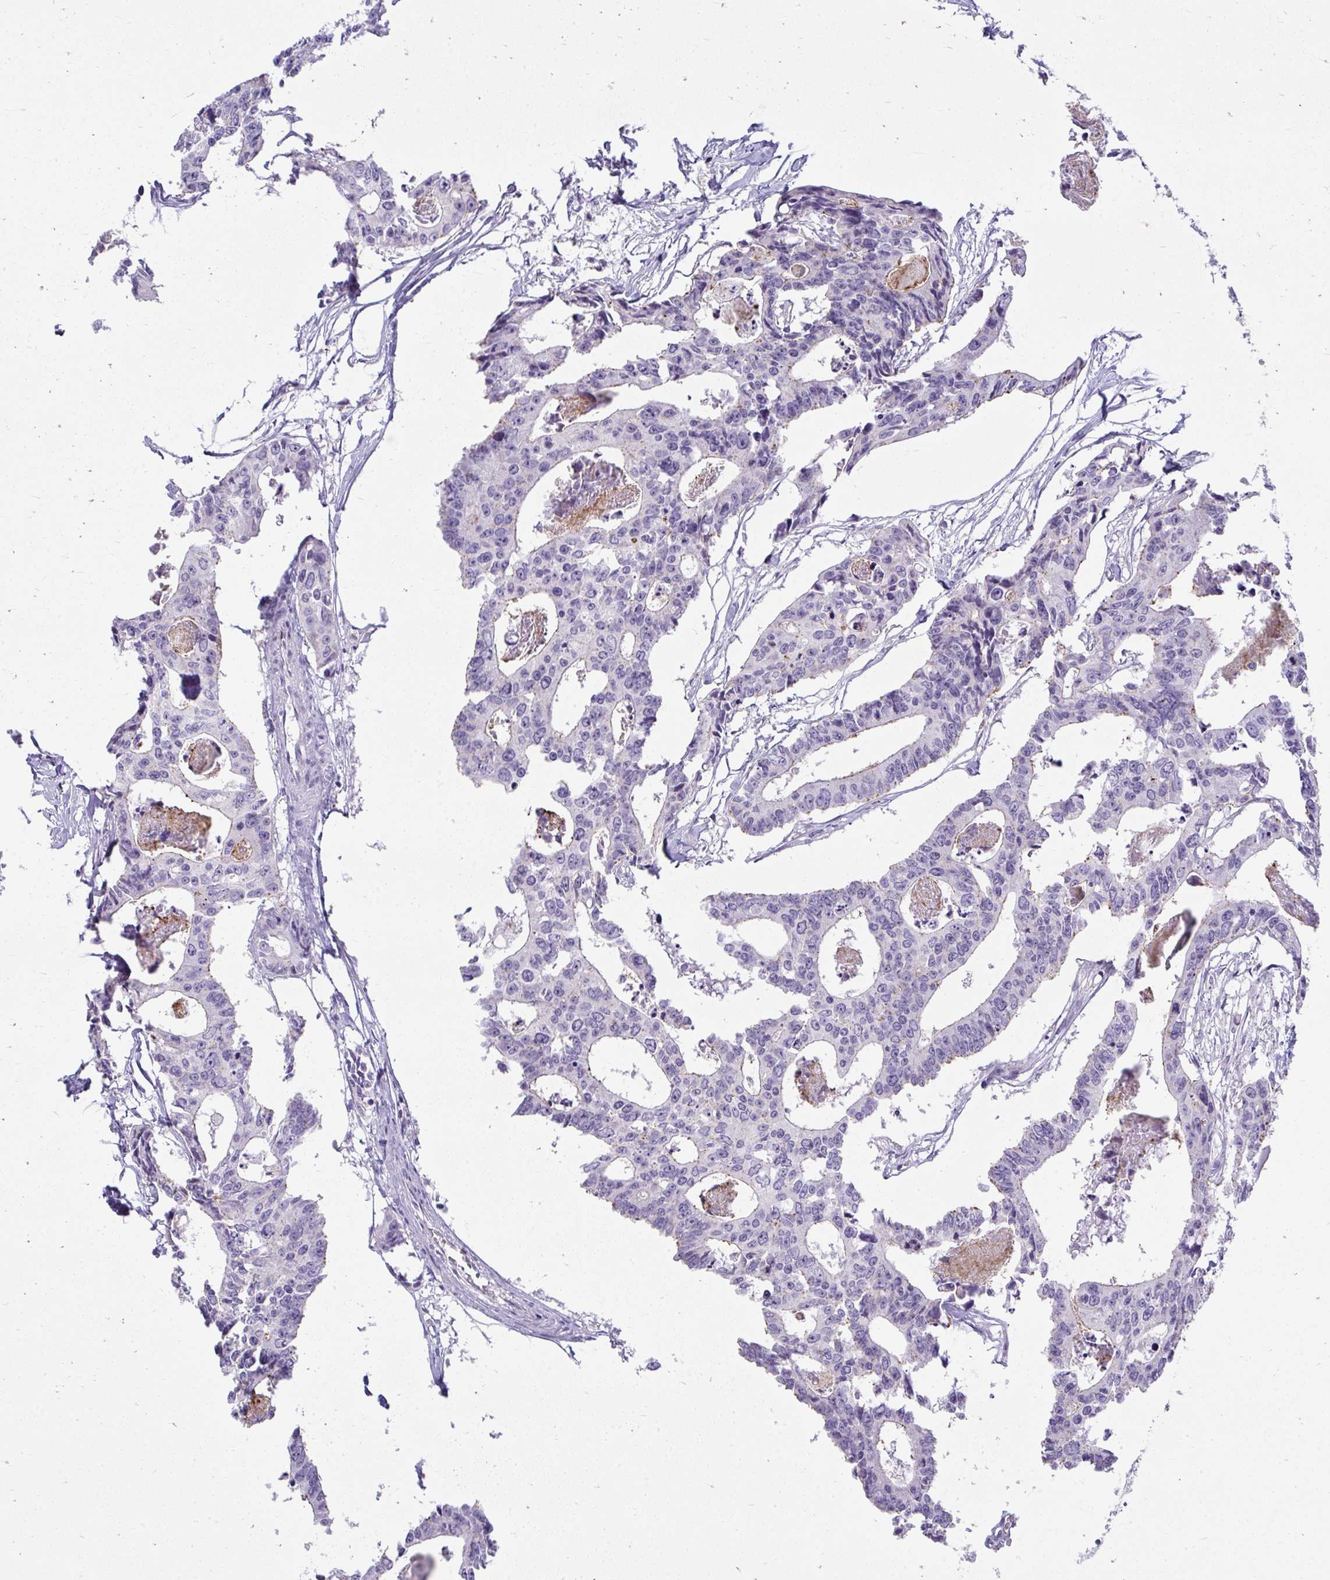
{"staining": {"intensity": "negative", "quantity": "none", "location": "none"}, "tissue": "colorectal cancer", "cell_type": "Tumor cells", "image_type": "cancer", "snomed": [{"axis": "morphology", "description": "Adenocarcinoma, NOS"}, {"axis": "topography", "description": "Rectum"}], "caption": "Immunohistochemical staining of human colorectal cancer (adenocarcinoma) shows no significant staining in tumor cells. (DAB (3,3'-diaminobenzidine) IHC, high magnification).", "gene": "VPS4B", "patient": {"sex": "male", "age": 57}}